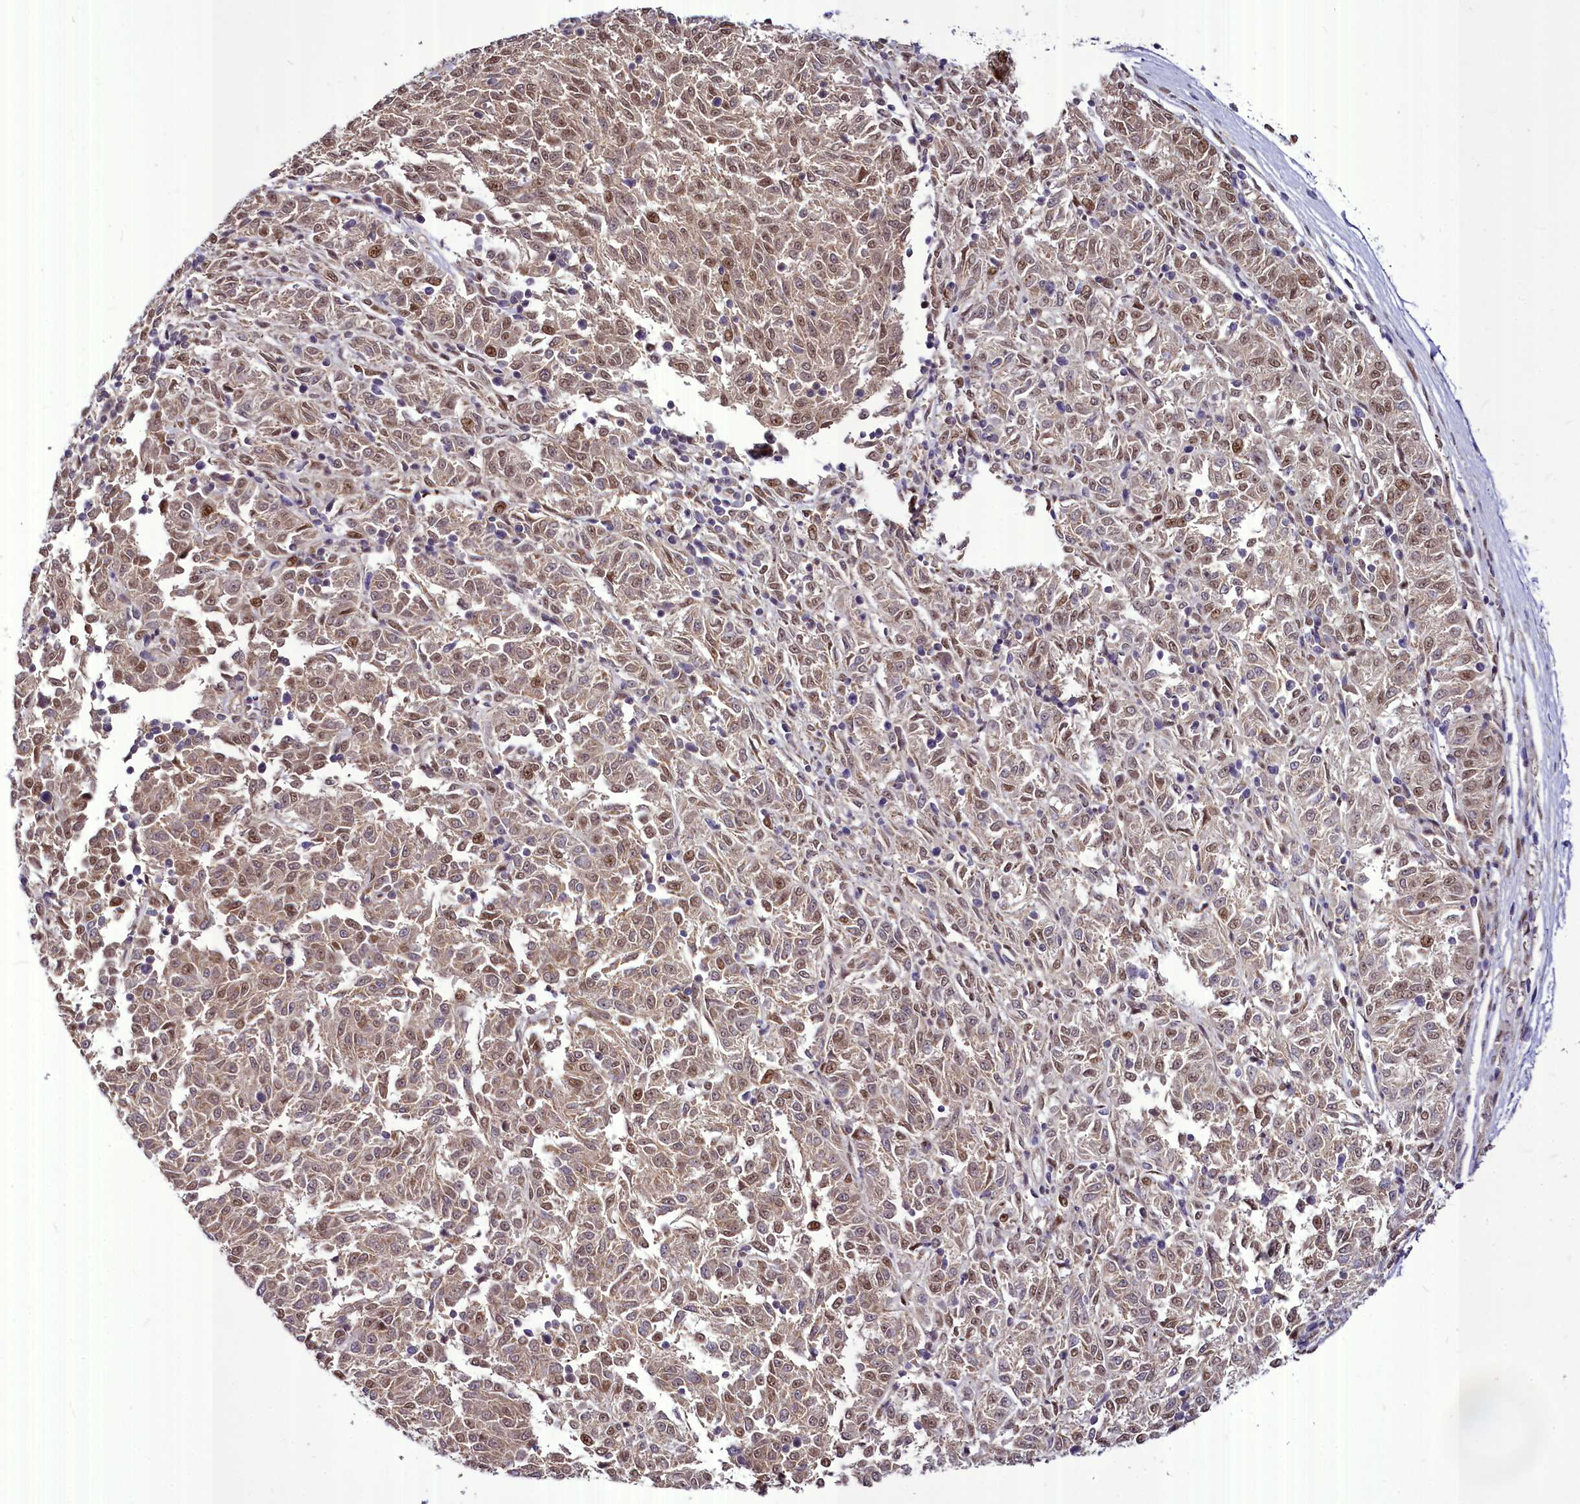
{"staining": {"intensity": "moderate", "quantity": ">75%", "location": "nuclear"}, "tissue": "melanoma", "cell_type": "Tumor cells", "image_type": "cancer", "snomed": [{"axis": "morphology", "description": "Malignant melanoma, NOS"}, {"axis": "topography", "description": "Skin"}], "caption": "An immunohistochemistry micrograph of neoplastic tissue is shown. Protein staining in brown highlights moderate nuclear positivity in melanoma within tumor cells. (DAB (3,3'-diaminobenzidine) IHC, brown staining for protein, blue staining for nuclei).", "gene": "MAML2", "patient": {"sex": "female", "age": 72}}